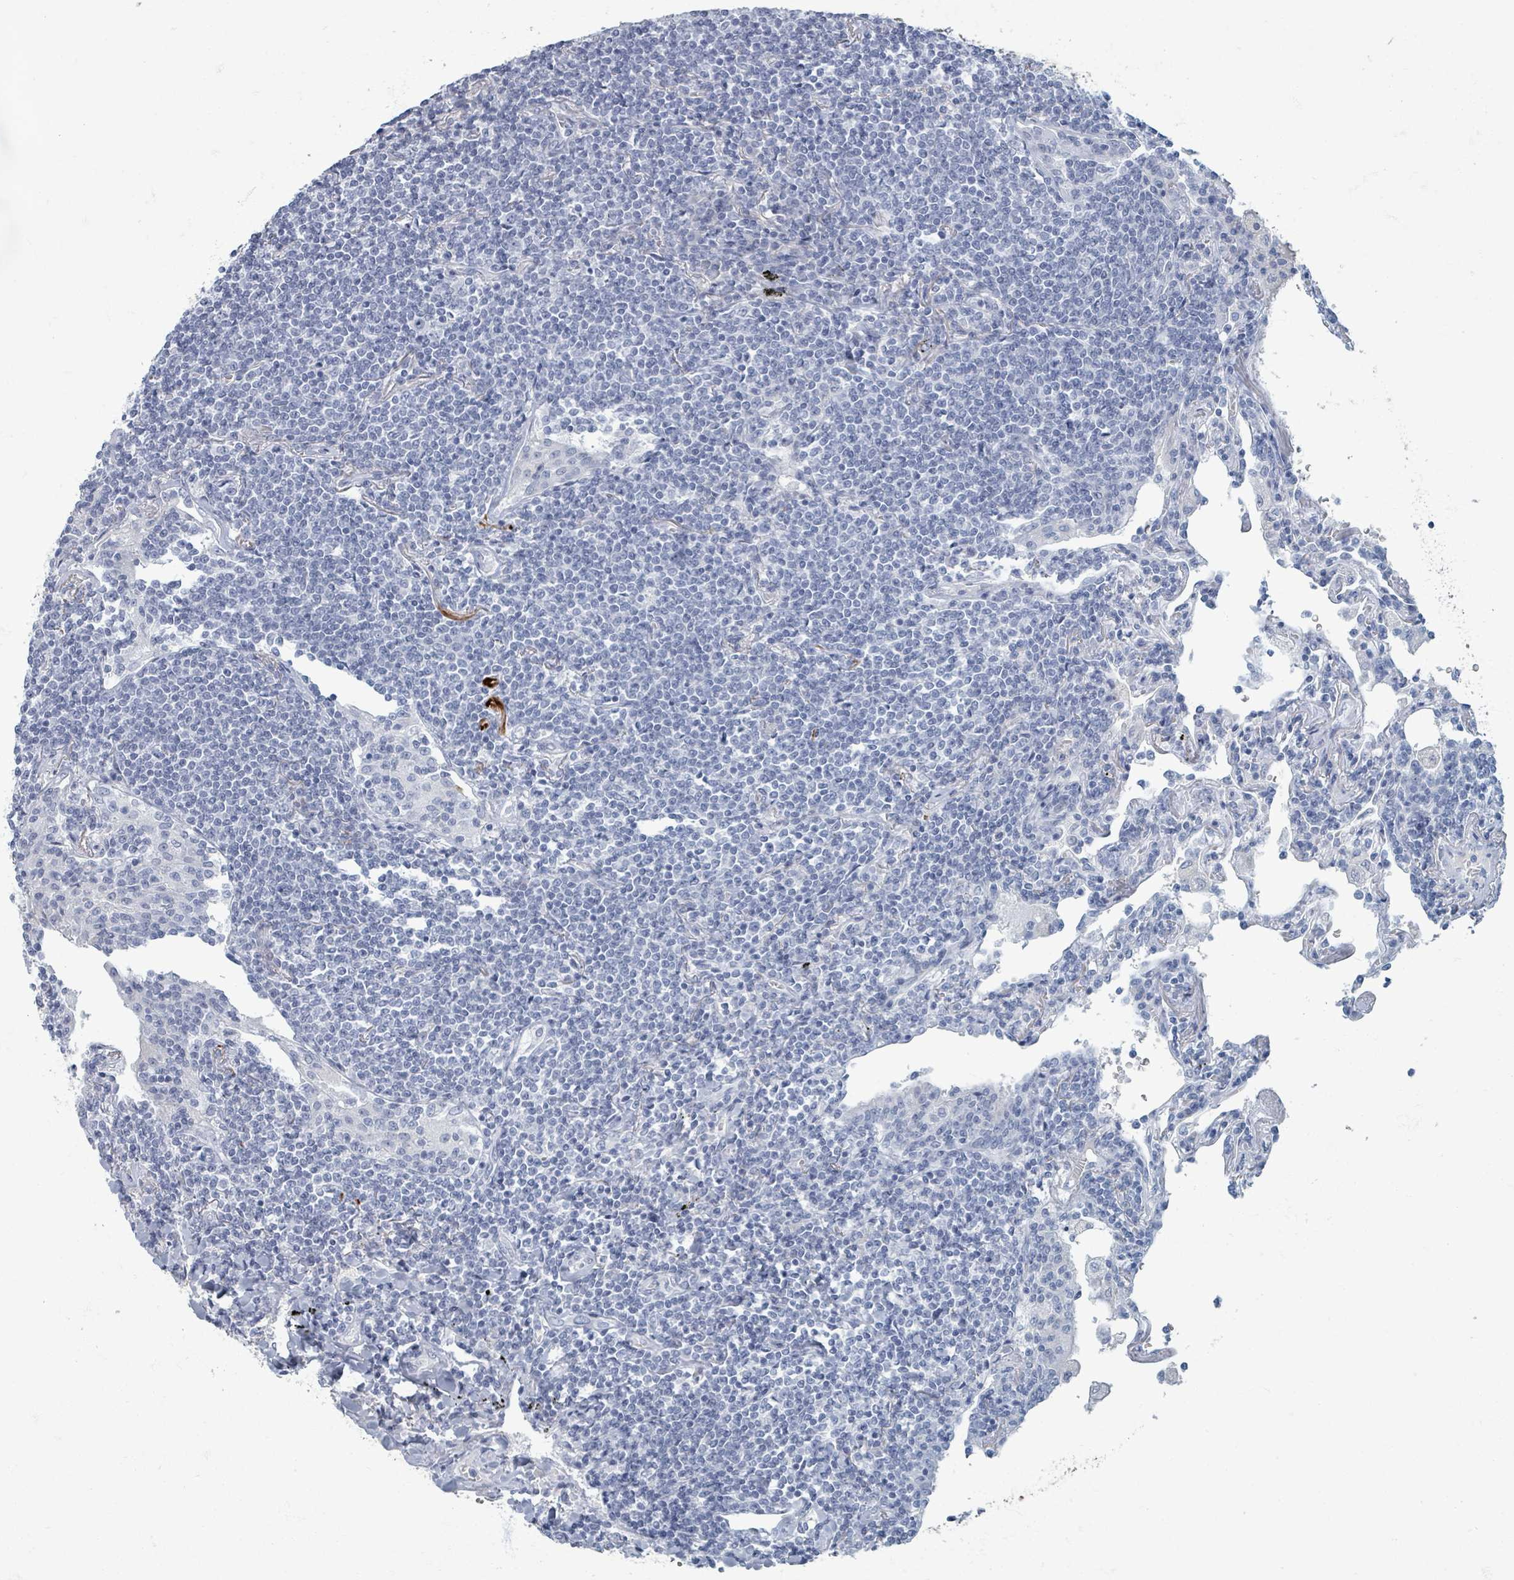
{"staining": {"intensity": "negative", "quantity": "none", "location": "none"}, "tissue": "lymphoma", "cell_type": "Tumor cells", "image_type": "cancer", "snomed": [{"axis": "morphology", "description": "Malignant lymphoma, non-Hodgkin's type, Low grade"}, {"axis": "topography", "description": "Lung"}], "caption": "An immunohistochemistry photomicrograph of lymphoma is shown. There is no staining in tumor cells of lymphoma. (Brightfield microscopy of DAB (3,3'-diaminobenzidine) IHC at high magnification).", "gene": "TAS2R1", "patient": {"sex": "female", "age": 71}}